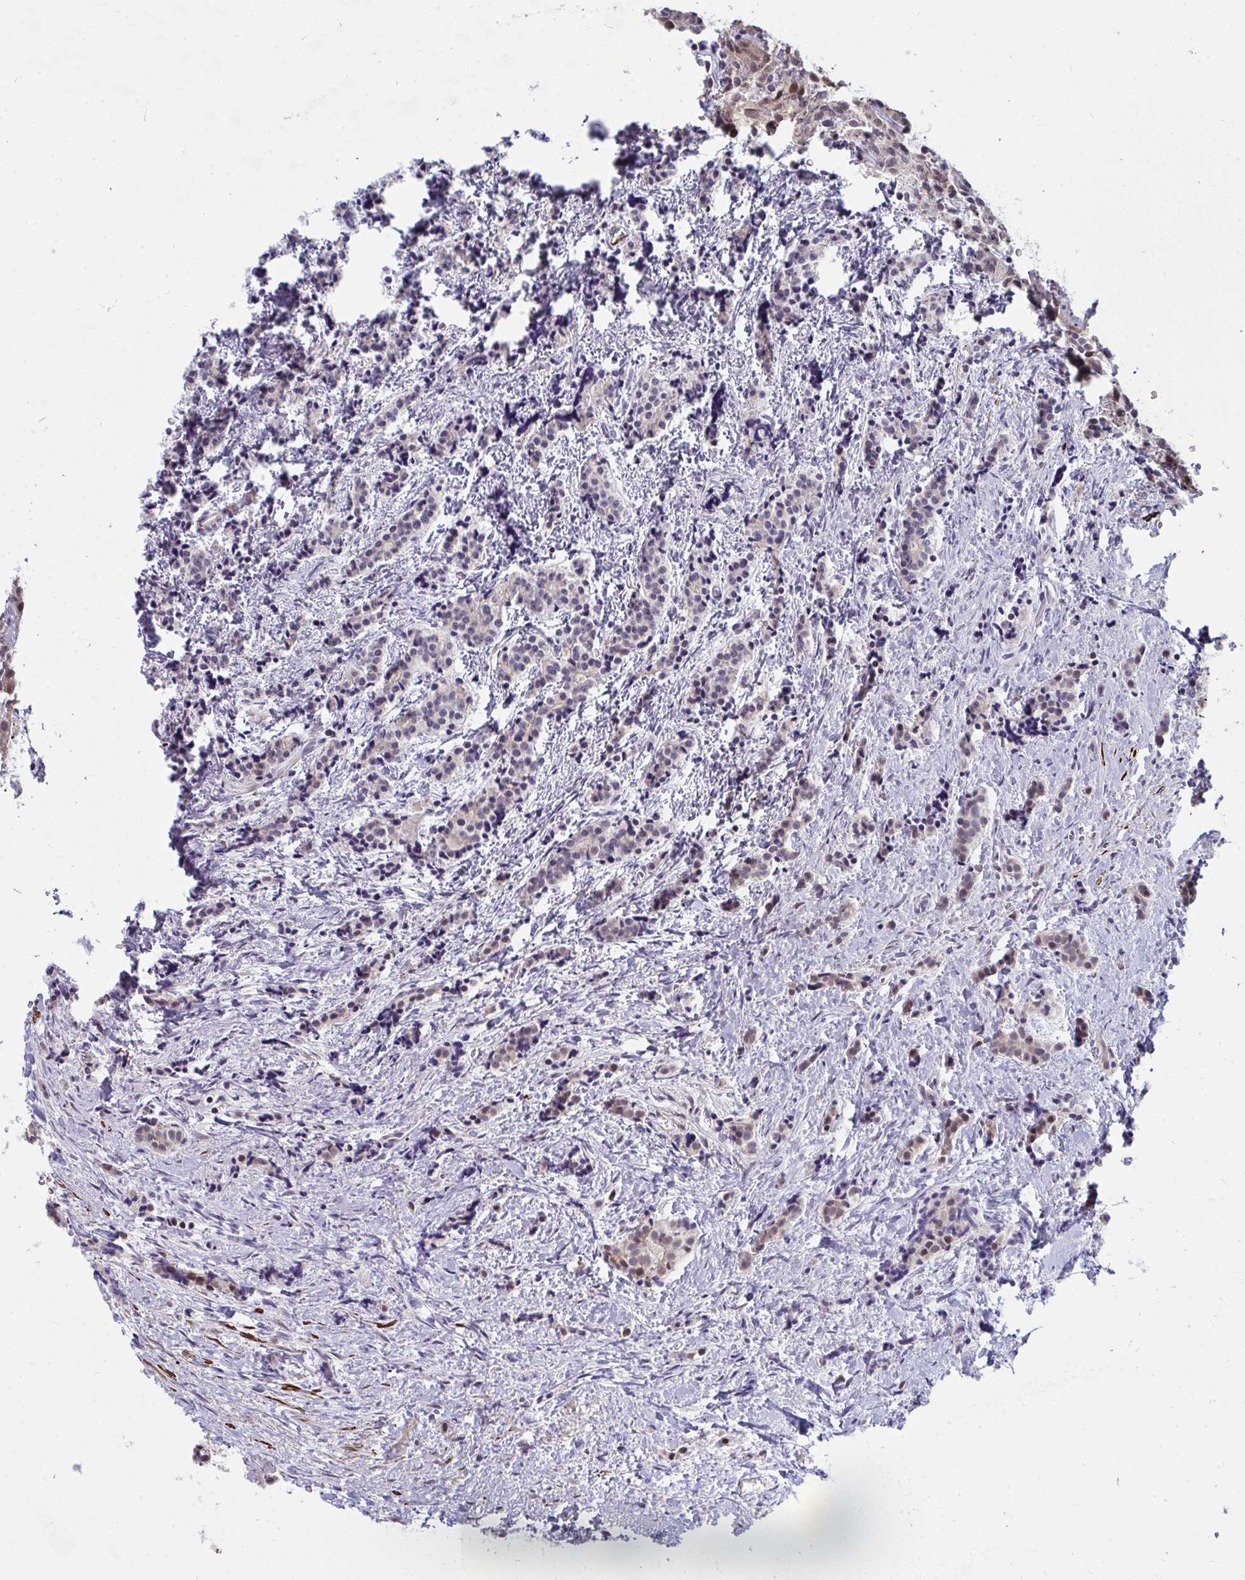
{"staining": {"intensity": "weak", "quantity": "<25%", "location": "nuclear"}, "tissue": "carcinoid", "cell_type": "Tumor cells", "image_type": "cancer", "snomed": [{"axis": "morphology", "description": "Carcinoid, malignant, NOS"}, {"axis": "topography", "description": "Small intestine"}], "caption": "This is an immunohistochemistry photomicrograph of malignant carcinoid. There is no expression in tumor cells.", "gene": "GINS2", "patient": {"sex": "female", "age": 73}}